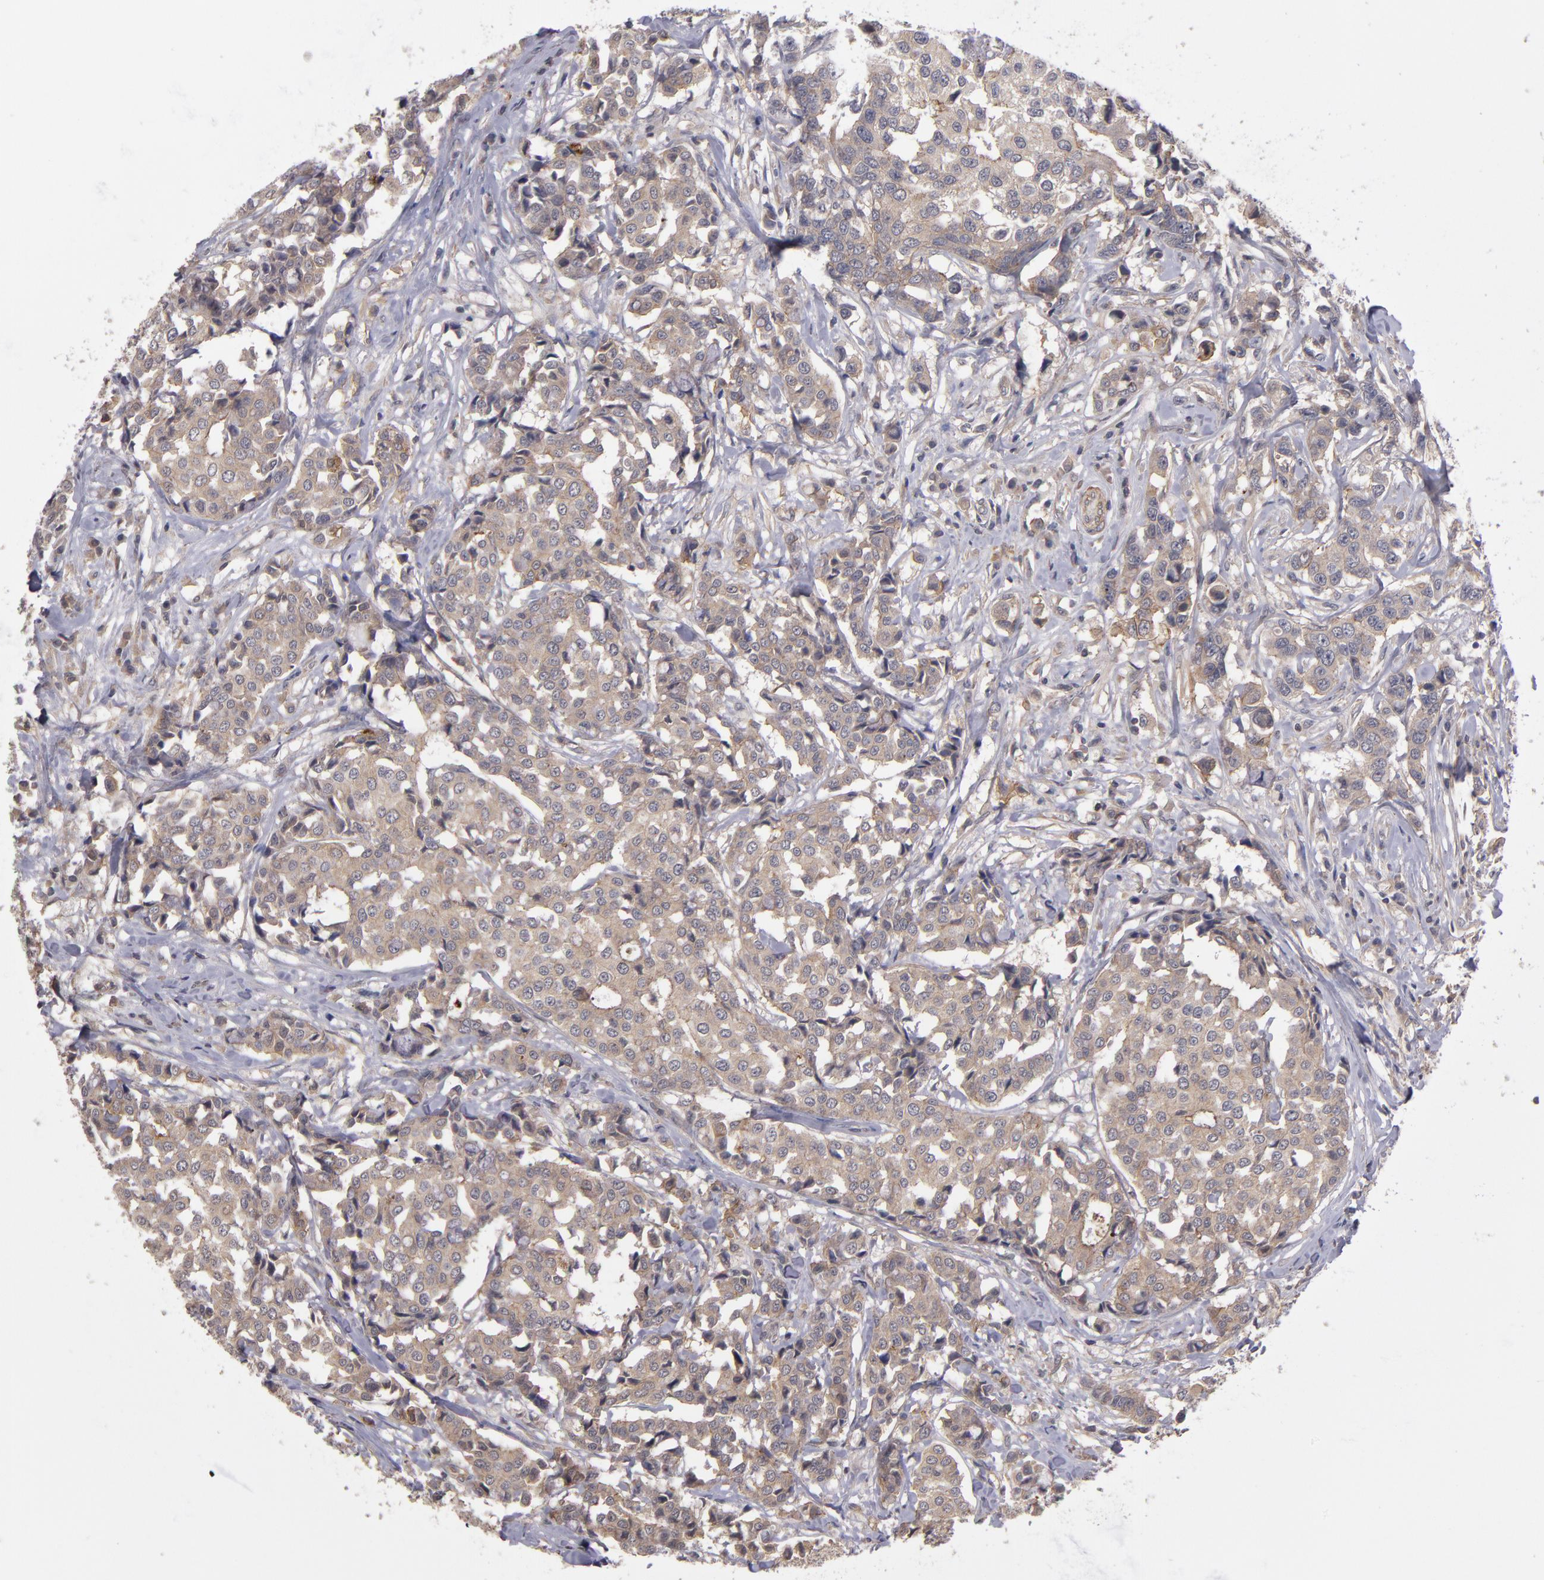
{"staining": {"intensity": "weak", "quantity": ">75%", "location": "cytoplasmic/membranous"}, "tissue": "breast cancer", "cell_type": "Tumor cells", "image_type": "cancer", "snomed": [{"axis": "morphology", "description": "Duct carcinoma"}, {"axis": "topography", "description": "Breast"}], "caption": "Weak cytoplasmic/membranous expression for a protein is identified in about >75% of tumor cells of breast cancer (intraductal carcinoma) using immunohistochemistry.", "gene": "CTSO", "patient": {"sex": "female", "age": 27}}